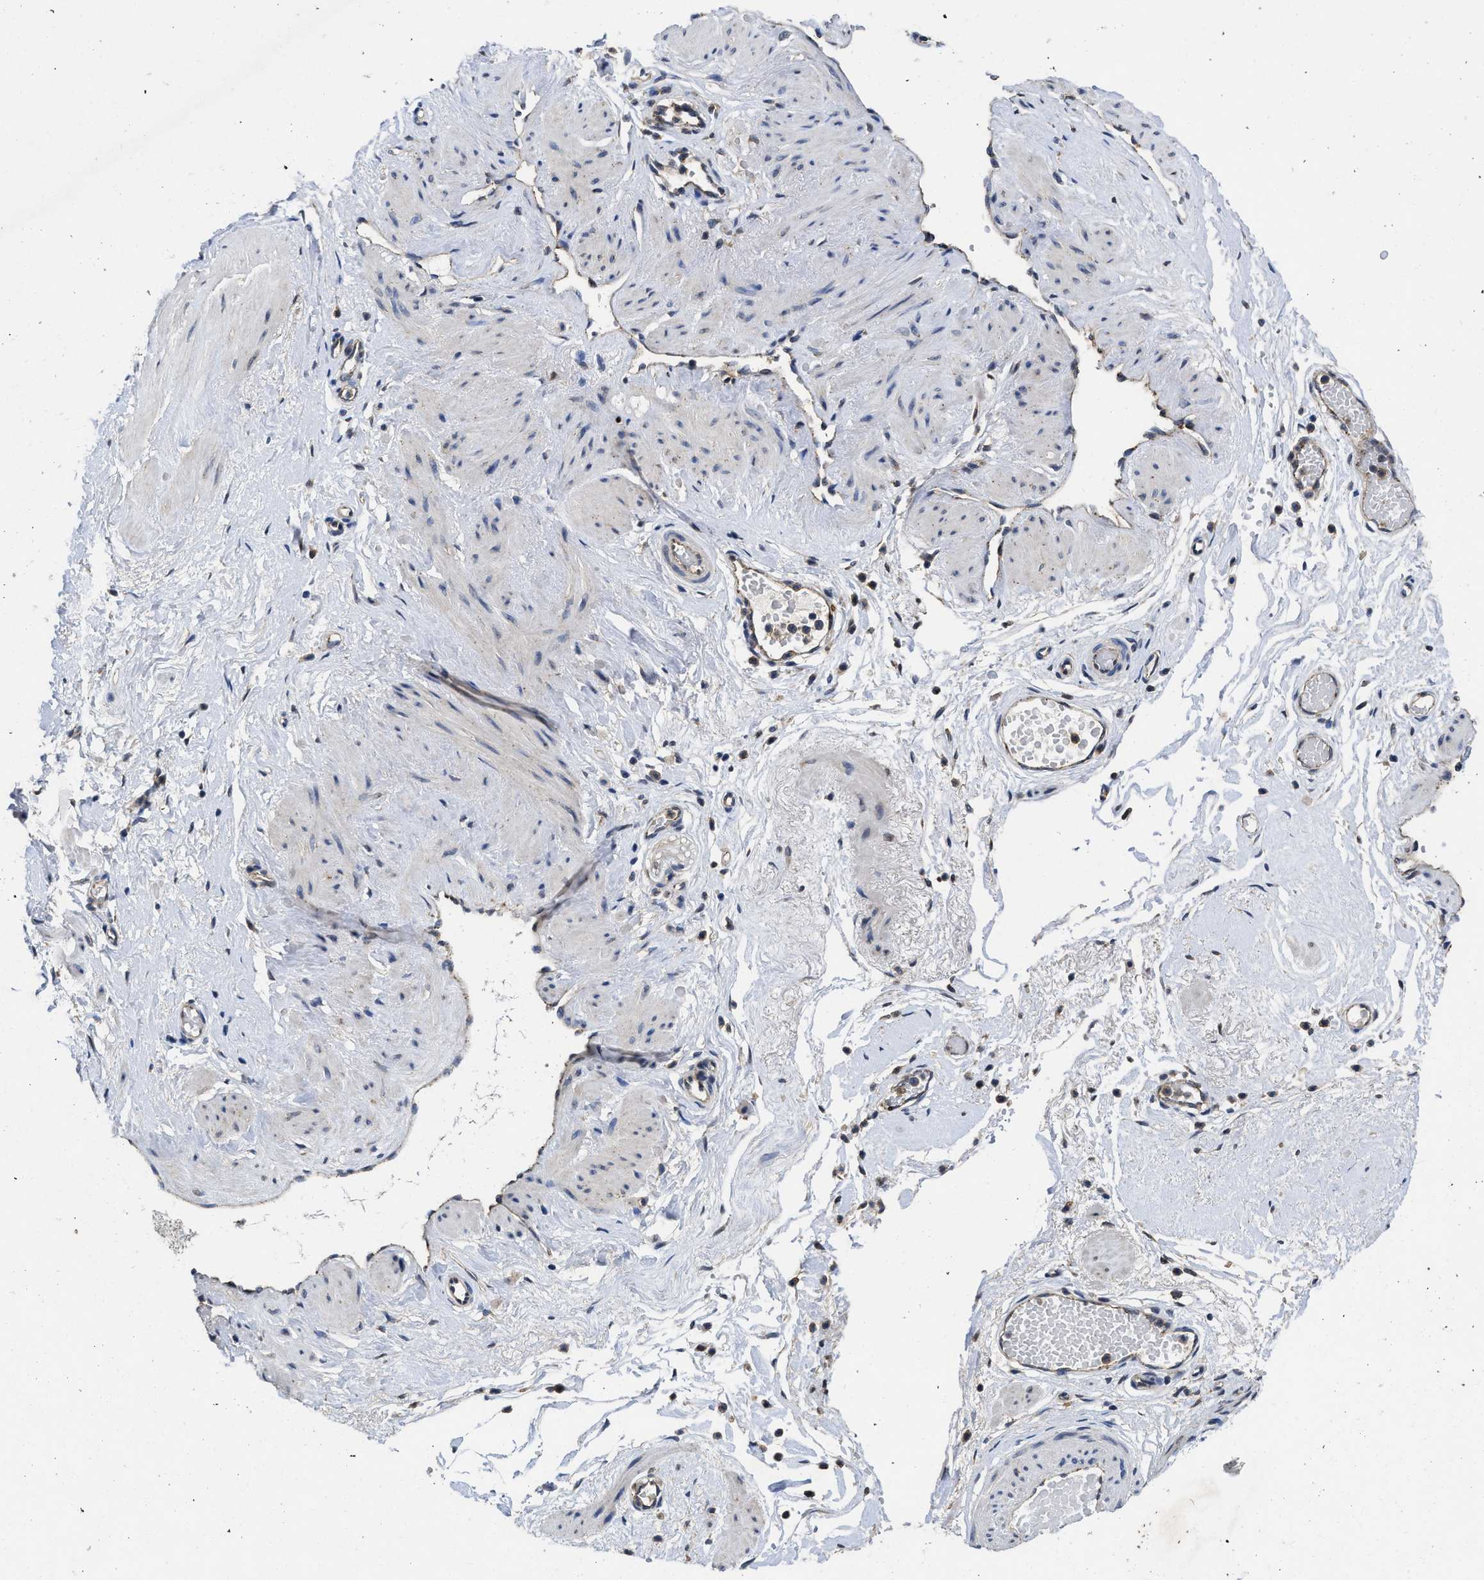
{"staining": {"intensity": "weak", "quantity": ">75%", "location": "cytoplasmic/membranous"}, "tissue": "adipose tissue", "cell_type": "Adipocytes", "image_type": "normal", "snomed": [{"axis": "morphology", "description": "Normal tissue, NOS"}, {"axis": "topography", "description": "Soft tissue"}, {"axis": "topography", "description": "Vascular tissue"}], "caption": "High-magnification brightfield microscopy of benign adipose tissue stained with DAB (3,3'-diaminobenzidine) (brown) and counterstained with hematoxylin (blue). adipocytes exhibit weak cytoplasmic/membranous positivity is seen in approximately>75% of cells.", "gene": "PKD2", "patient": {"sex": "female", "age": 35}}